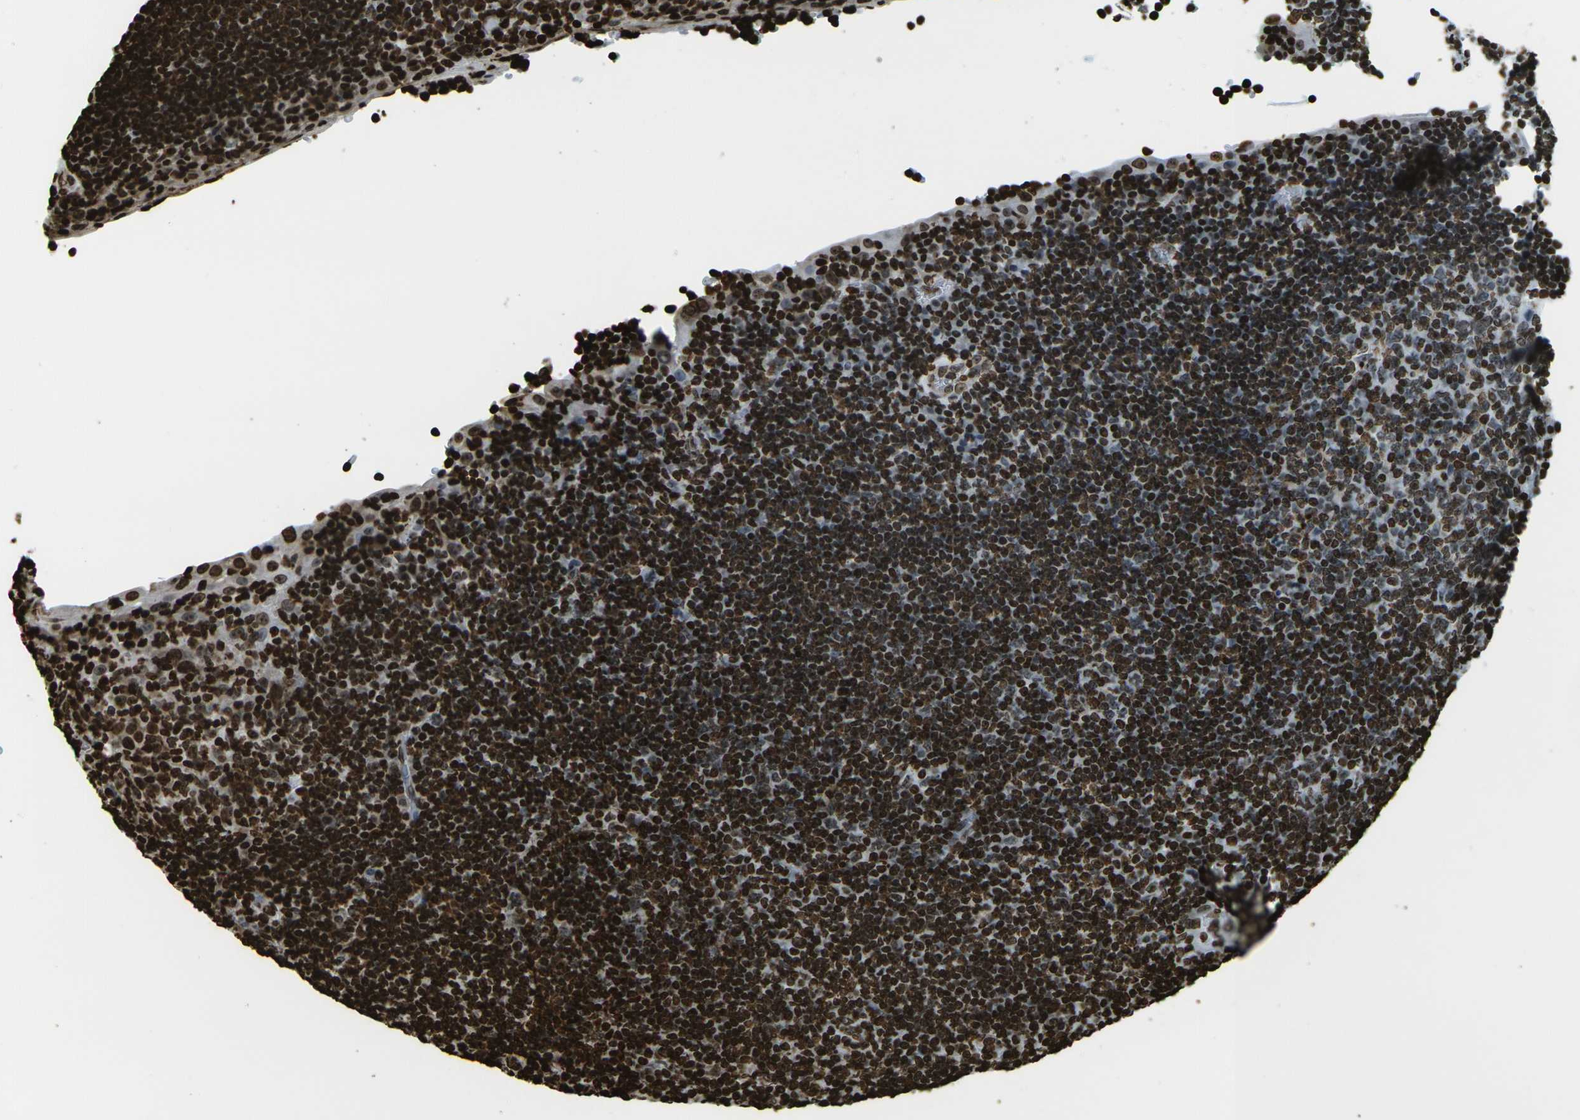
{"staining": {"intensity": "strong", "quantity": ">75%", "location": "nuclear"}, "tissue": "tonsil", "cell_type": "Germinal center cells", "image_type": "normal", "snomed": [{"axis": "morphology", "description": "Normal tissue, NOS"}, {"axis": "topography", "description": "Tonsil"}], "caption": "A brown stain highlights strong nuclear expression of a protein in germinal center cells of normal tonsil.", "gene": "H1", "patient": {"sex": "male", "age": 37}}